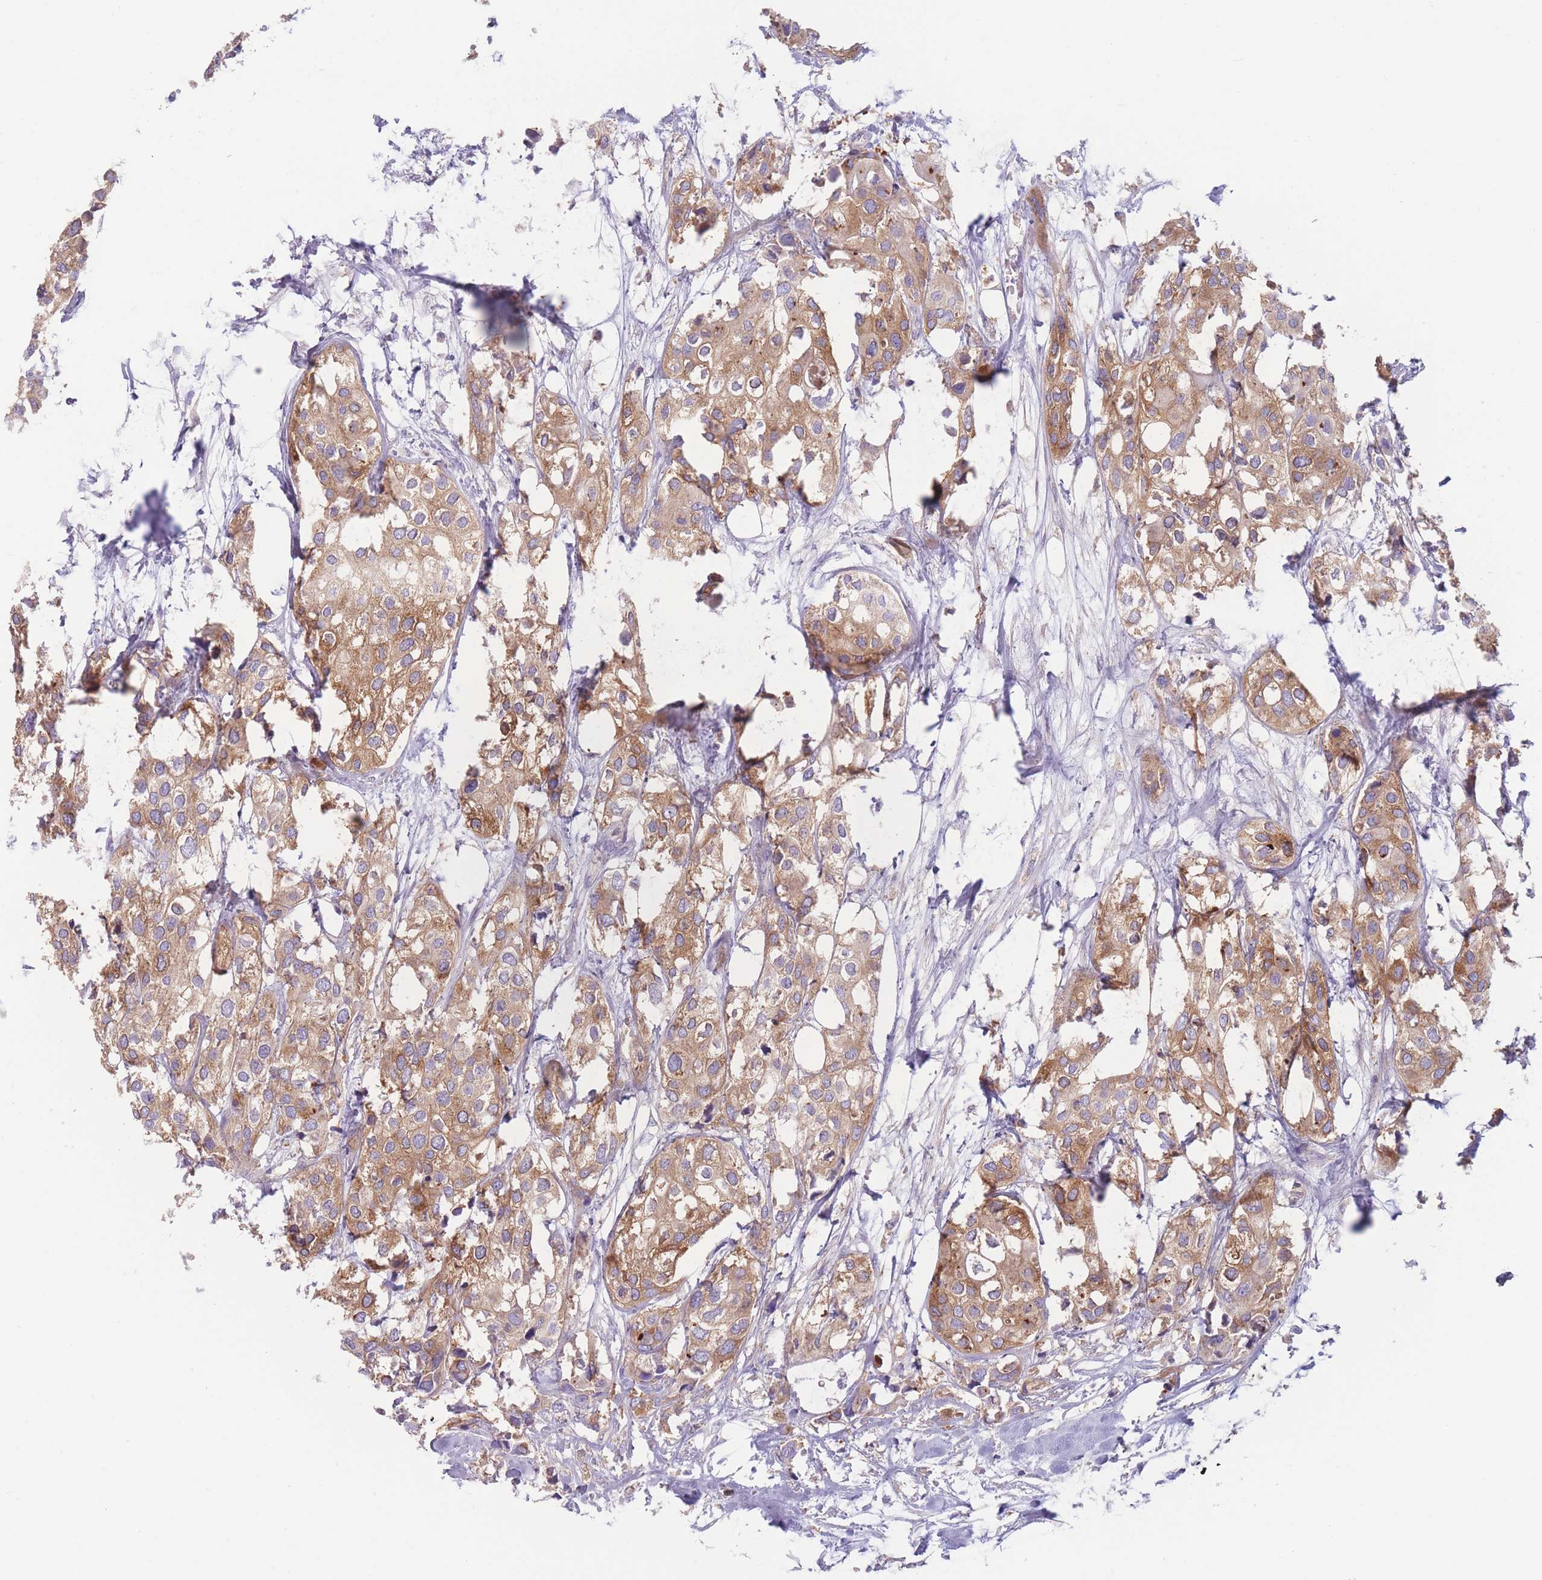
{"staining": {"intensity": "moderate", "quantity": ">75%", "location": "cytoplasmic/membranous"}, "tissue": "urothelial cancer", "cell_type": "Tumor cells", "image_type": "cancer", "snomed": [{"axis": "morphology", "description": "Urothelial carcinoma, High grade"}, {"axis": "topography", "description": "Urinary bladder"}], "caption": "The histopathology image shows immunohistochemical staining of urothelial cancer. There is moderate cytoplasmic/membranous staining is seen in about >75% of tumor cells. The staining was performed using DAB to visualize the protein expression in brown, while the nuclei were stained in blue with hematoxylin (Magnification: 20x).", "gene": "ST3GAL4", "patient": {"sex": "male", "age": 64}}